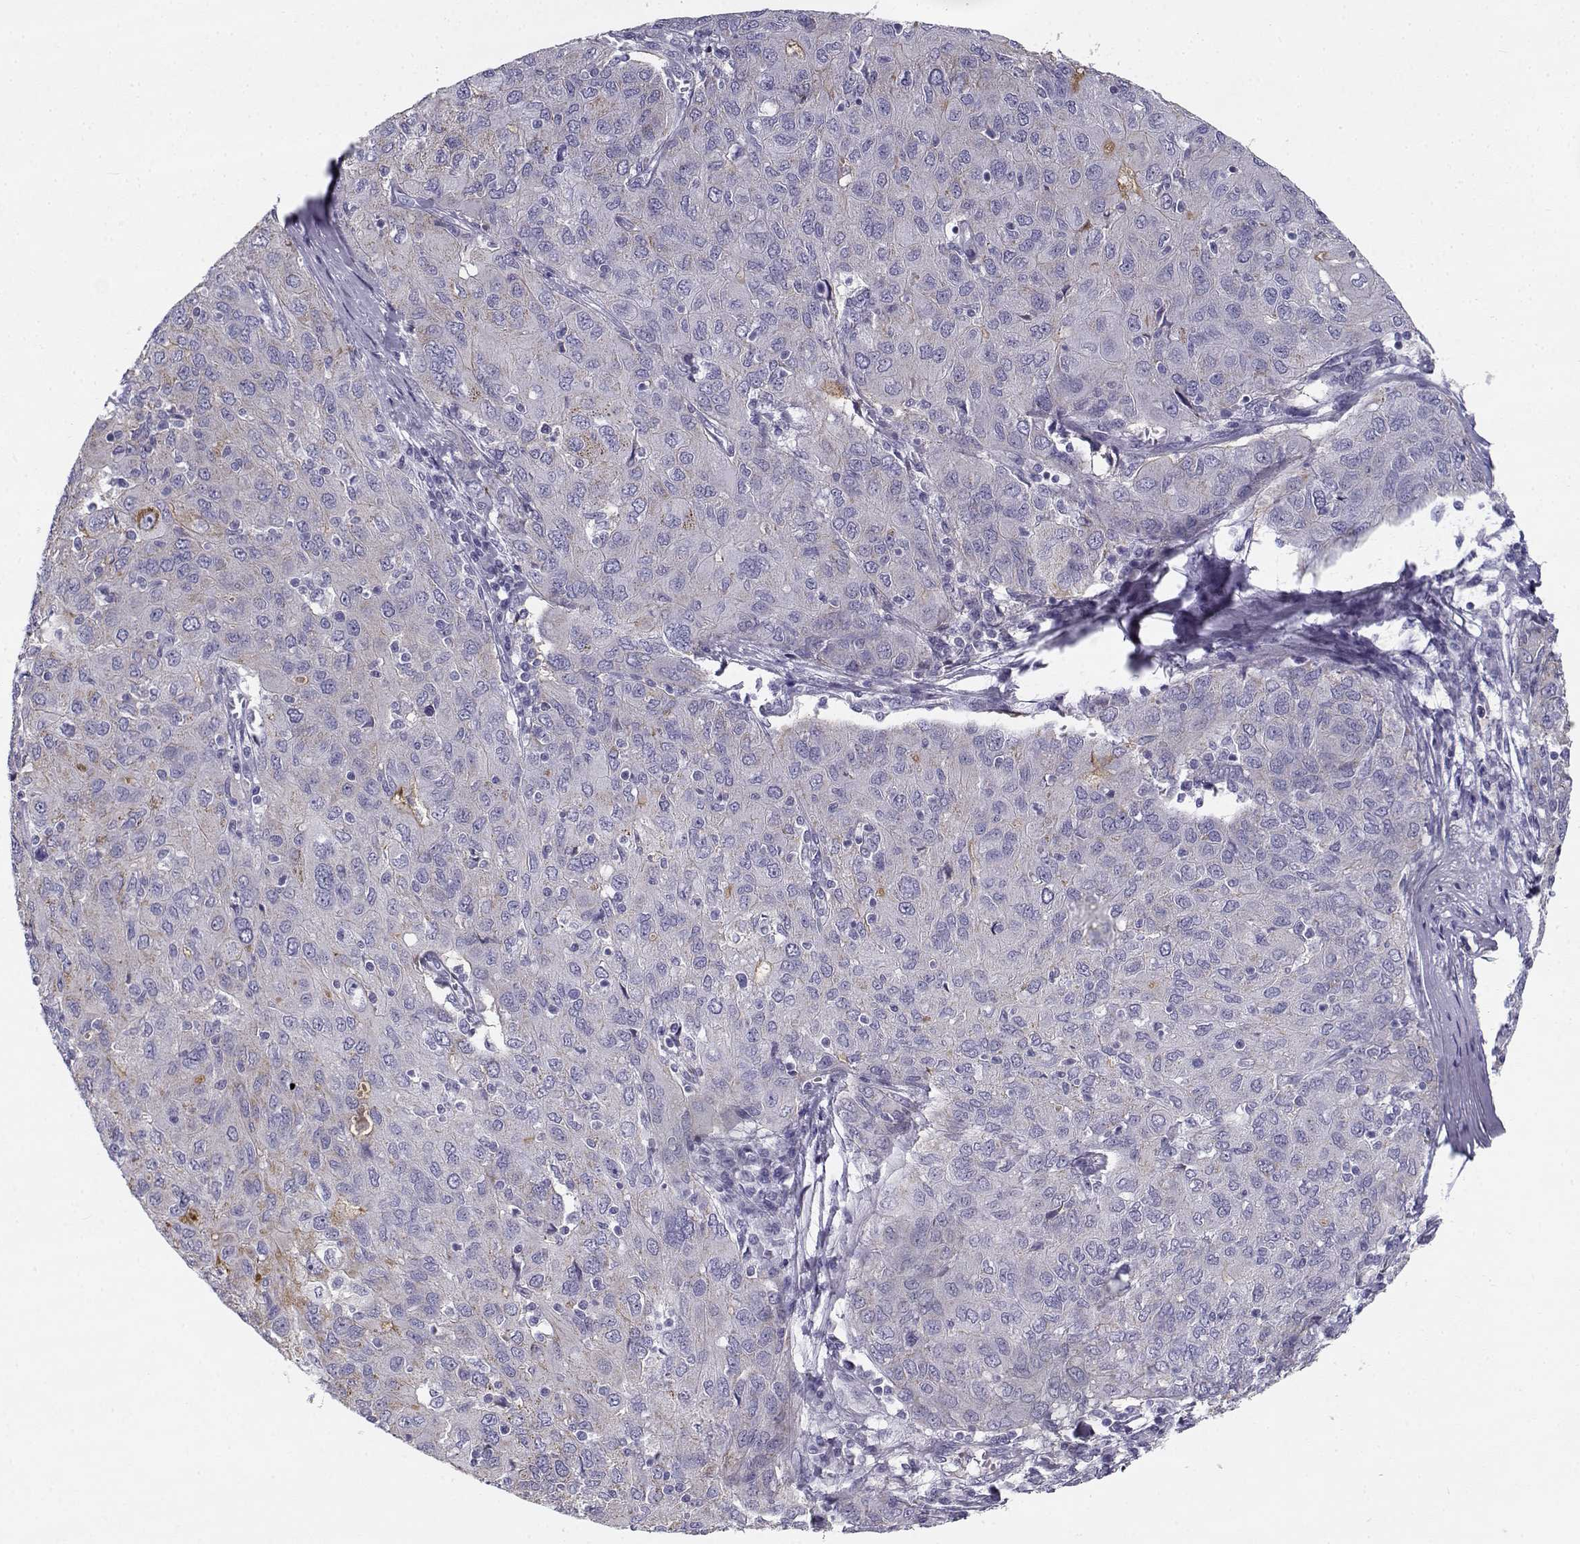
{"staining": {"intensity": "negative", "quantity": "none", "location": "none"}, "tissue": "ovarian cancer", "cell_type": "Tumor cells", "image_type": "cancer", "snomed": [{"axis": "morphology", "description": "Carcinoma, endometroid"}, {"axis": "topography", "description": "Ovary"}], "caption": "This is an IHC histopathology image of human ovarian cancer. There is no expression in tumor cells.", "gene": "CREB3L3", "patient": {"sex": "female", "age": 50}}